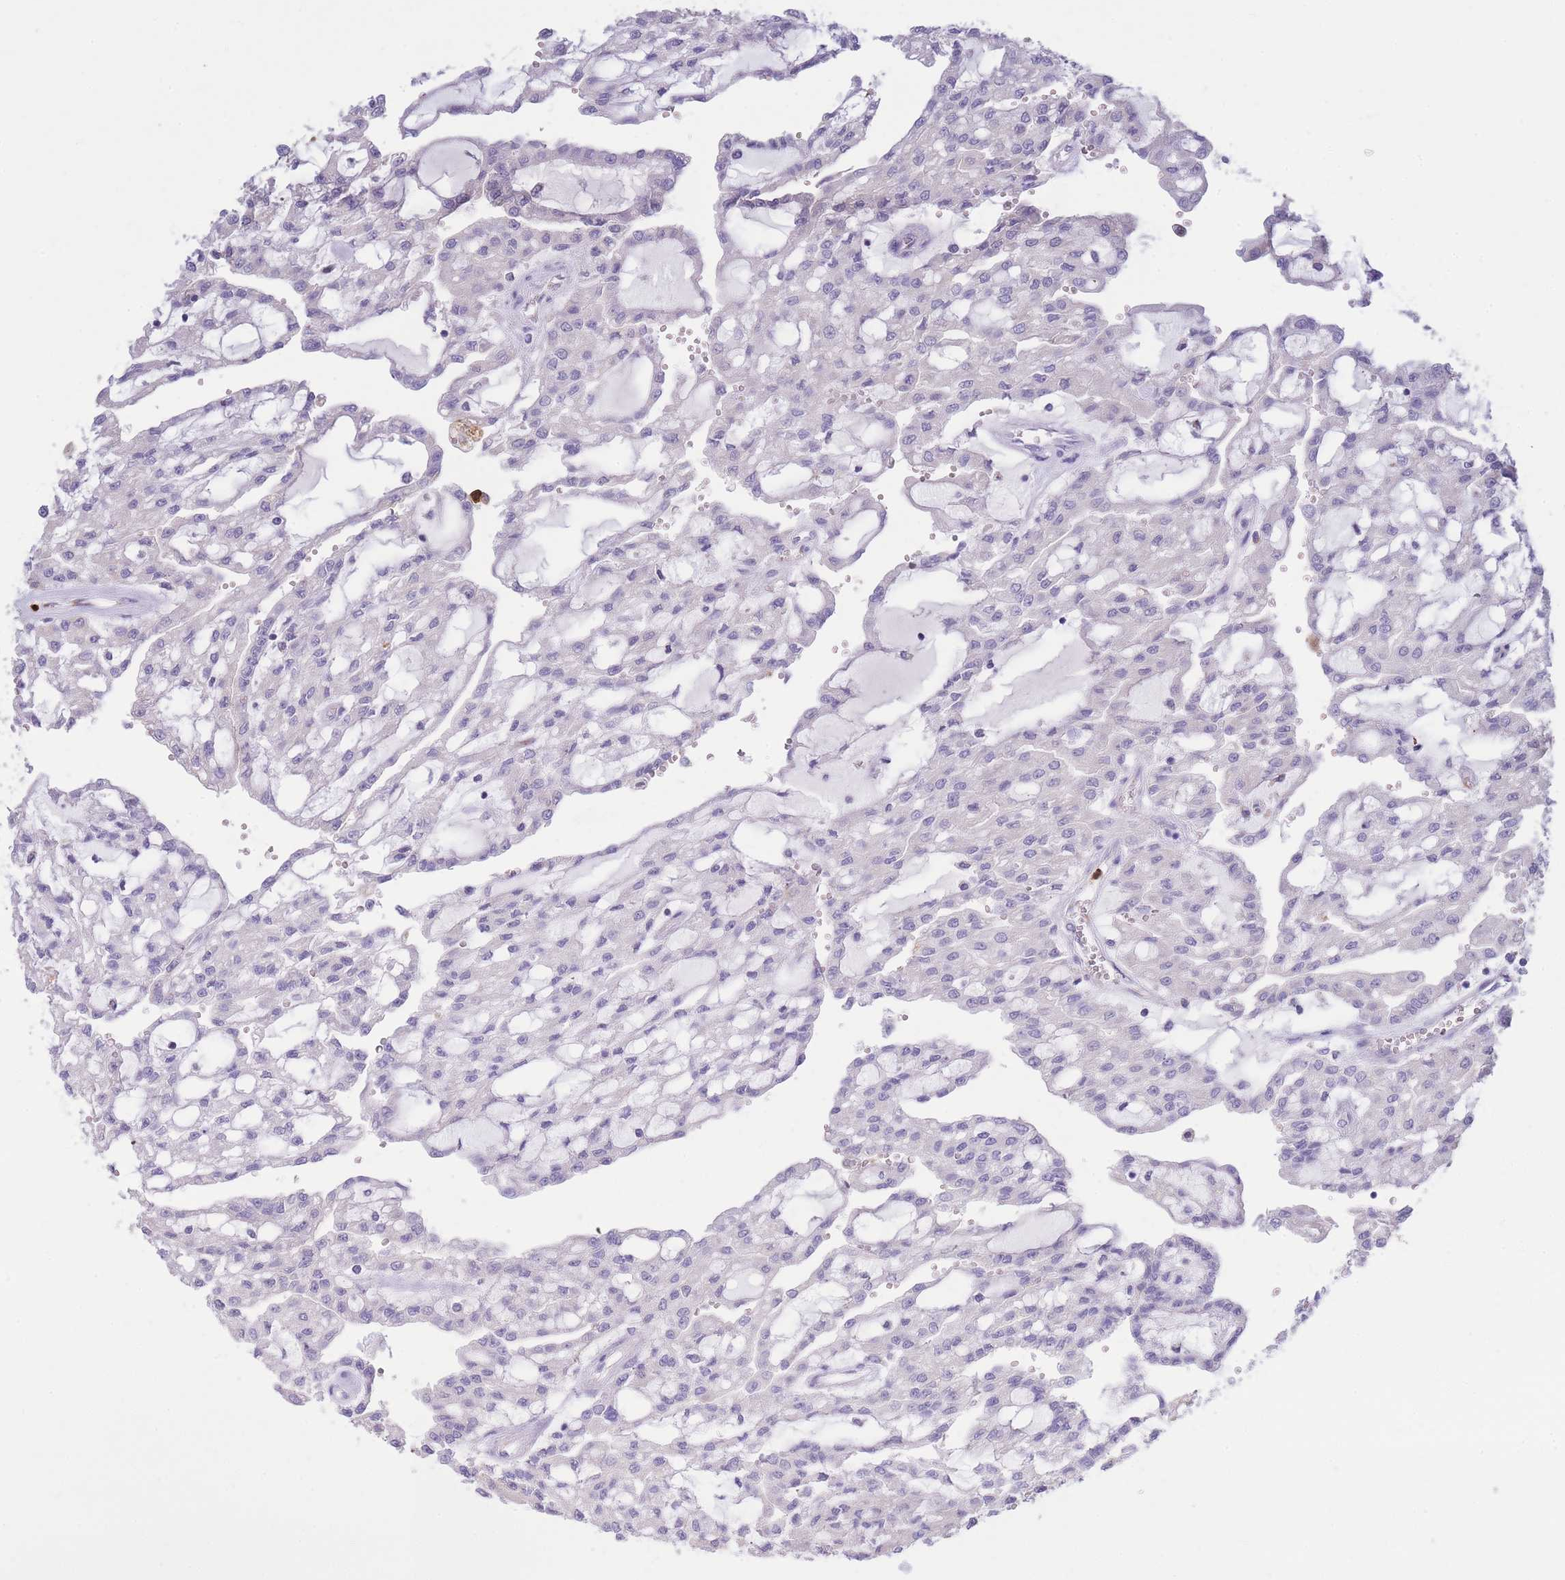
{"staining": {"intensity": "negative", "quantity": "none", "location": "none"}, "tissue": "renal cancer", "cell_type": "Tumor cells", "image_type": "cancer", "snomed": [{"axis": "morphology", "description": "Adenocarcinoma, NOS"}, {"axis": "topography", "description": "Kidney"}], "caption": "Tumor cells are negative for protein expression in human renal cancer (adenocarcinoma). (Stains: DAB immunohistochemistry (IHC) with hematoxylin counter stain, Microscopy: brightfield microscopy at high magnification).", "gene": "CENPM", "patient": {"sex": "male", "age": 63}}